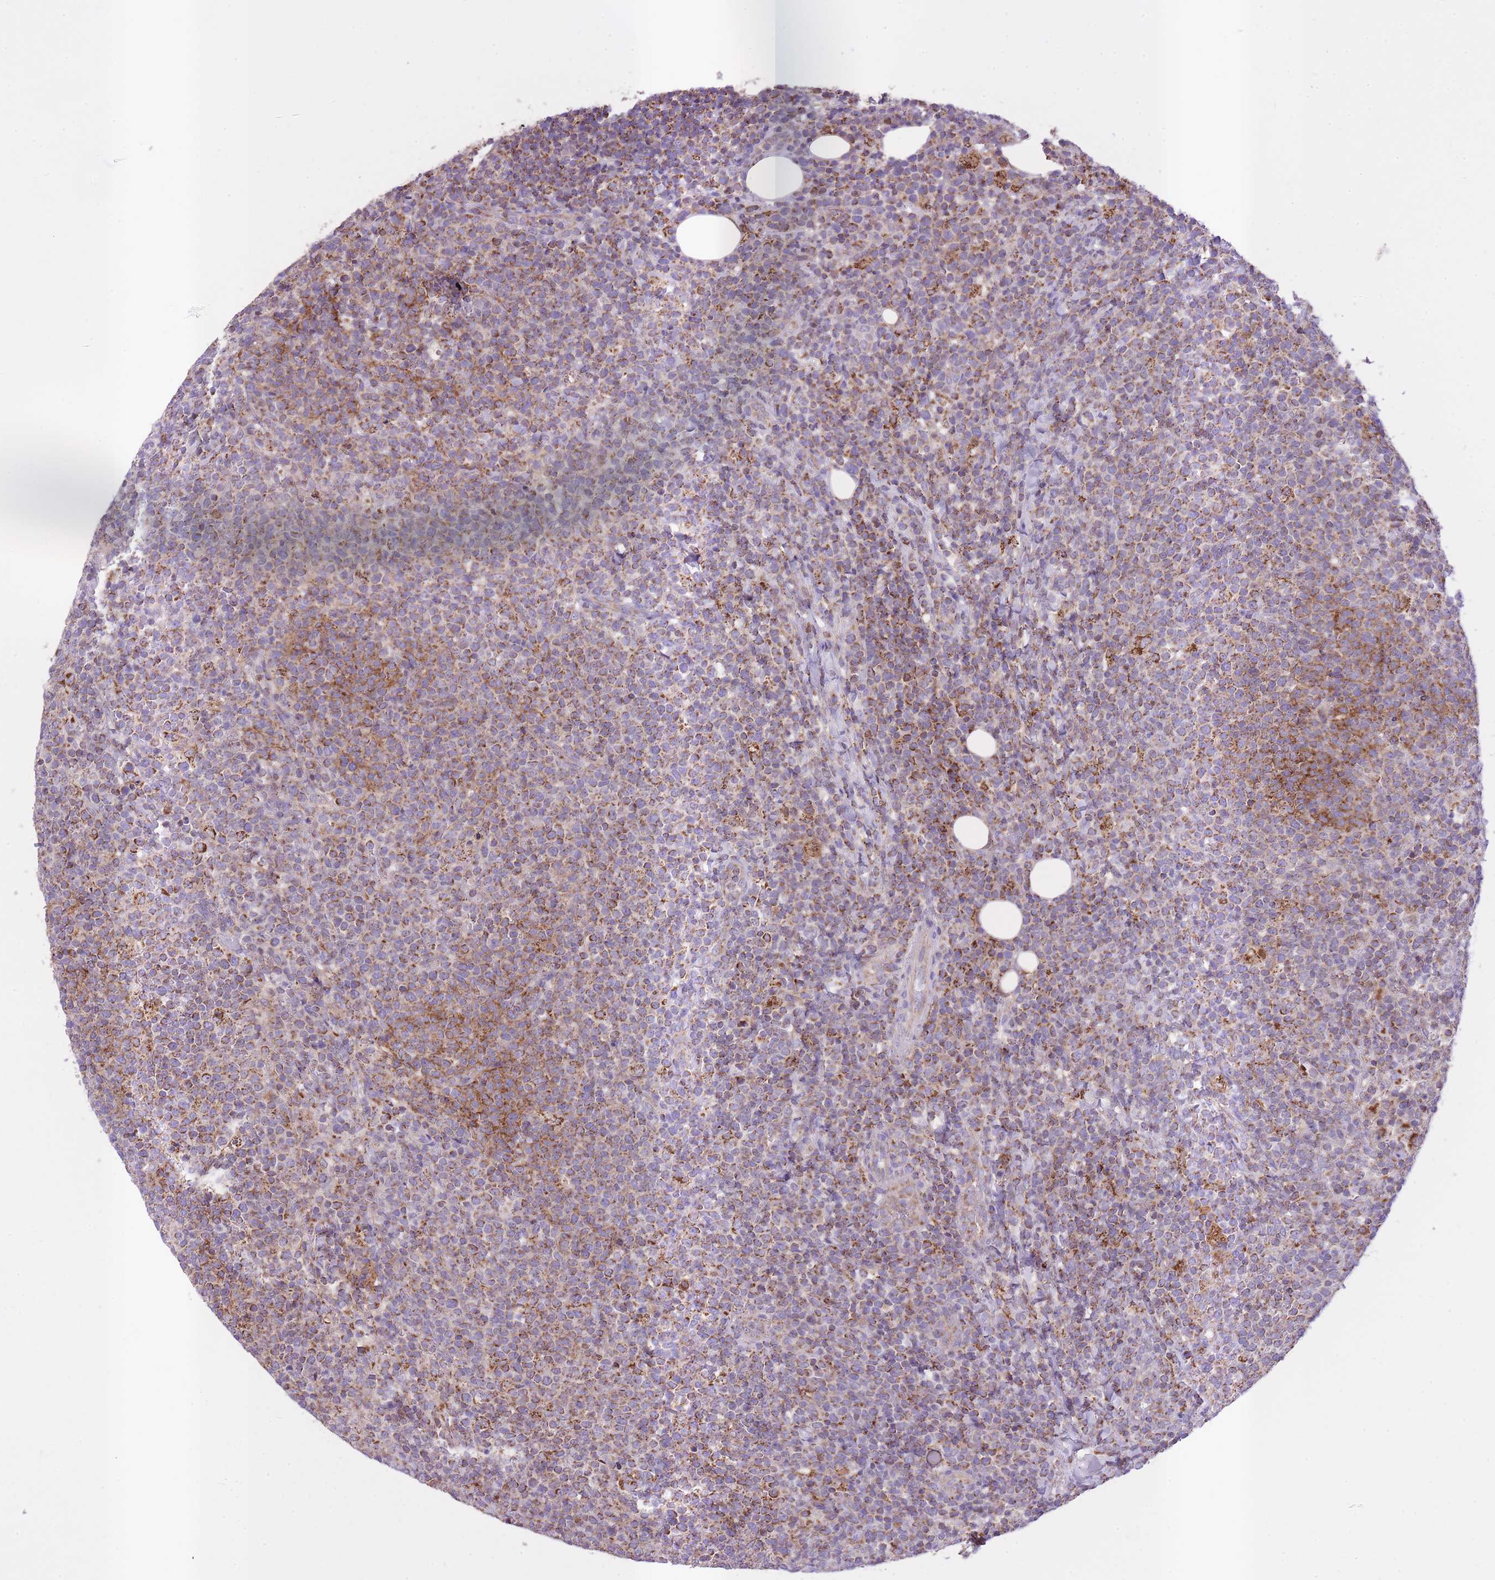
{"staining": {"intensity": "moderate", "quantity": "25%-75%", "location": "cytoplasmic/membranous"}, "tissue": "lymphoma", "cell_type": "Tumor cells", "image_type": "cancer", "snomed": [{"axis": "morphology", "description": "Malignant lymphoma, non-Hodgkin's type, High grade"}, {"axis": "topography", "description": "Lymph node"}], "caption": "About 25%-75% of tumor cells in high-grade malignant lymphoma, non-Hodgkin's type display moderate cytoplasmic/membranous protein positivity as visualized by brown immunohistochemical staining.", "gene": "ST3GAL3", "patient": {"sex": "male", "age": 61}}